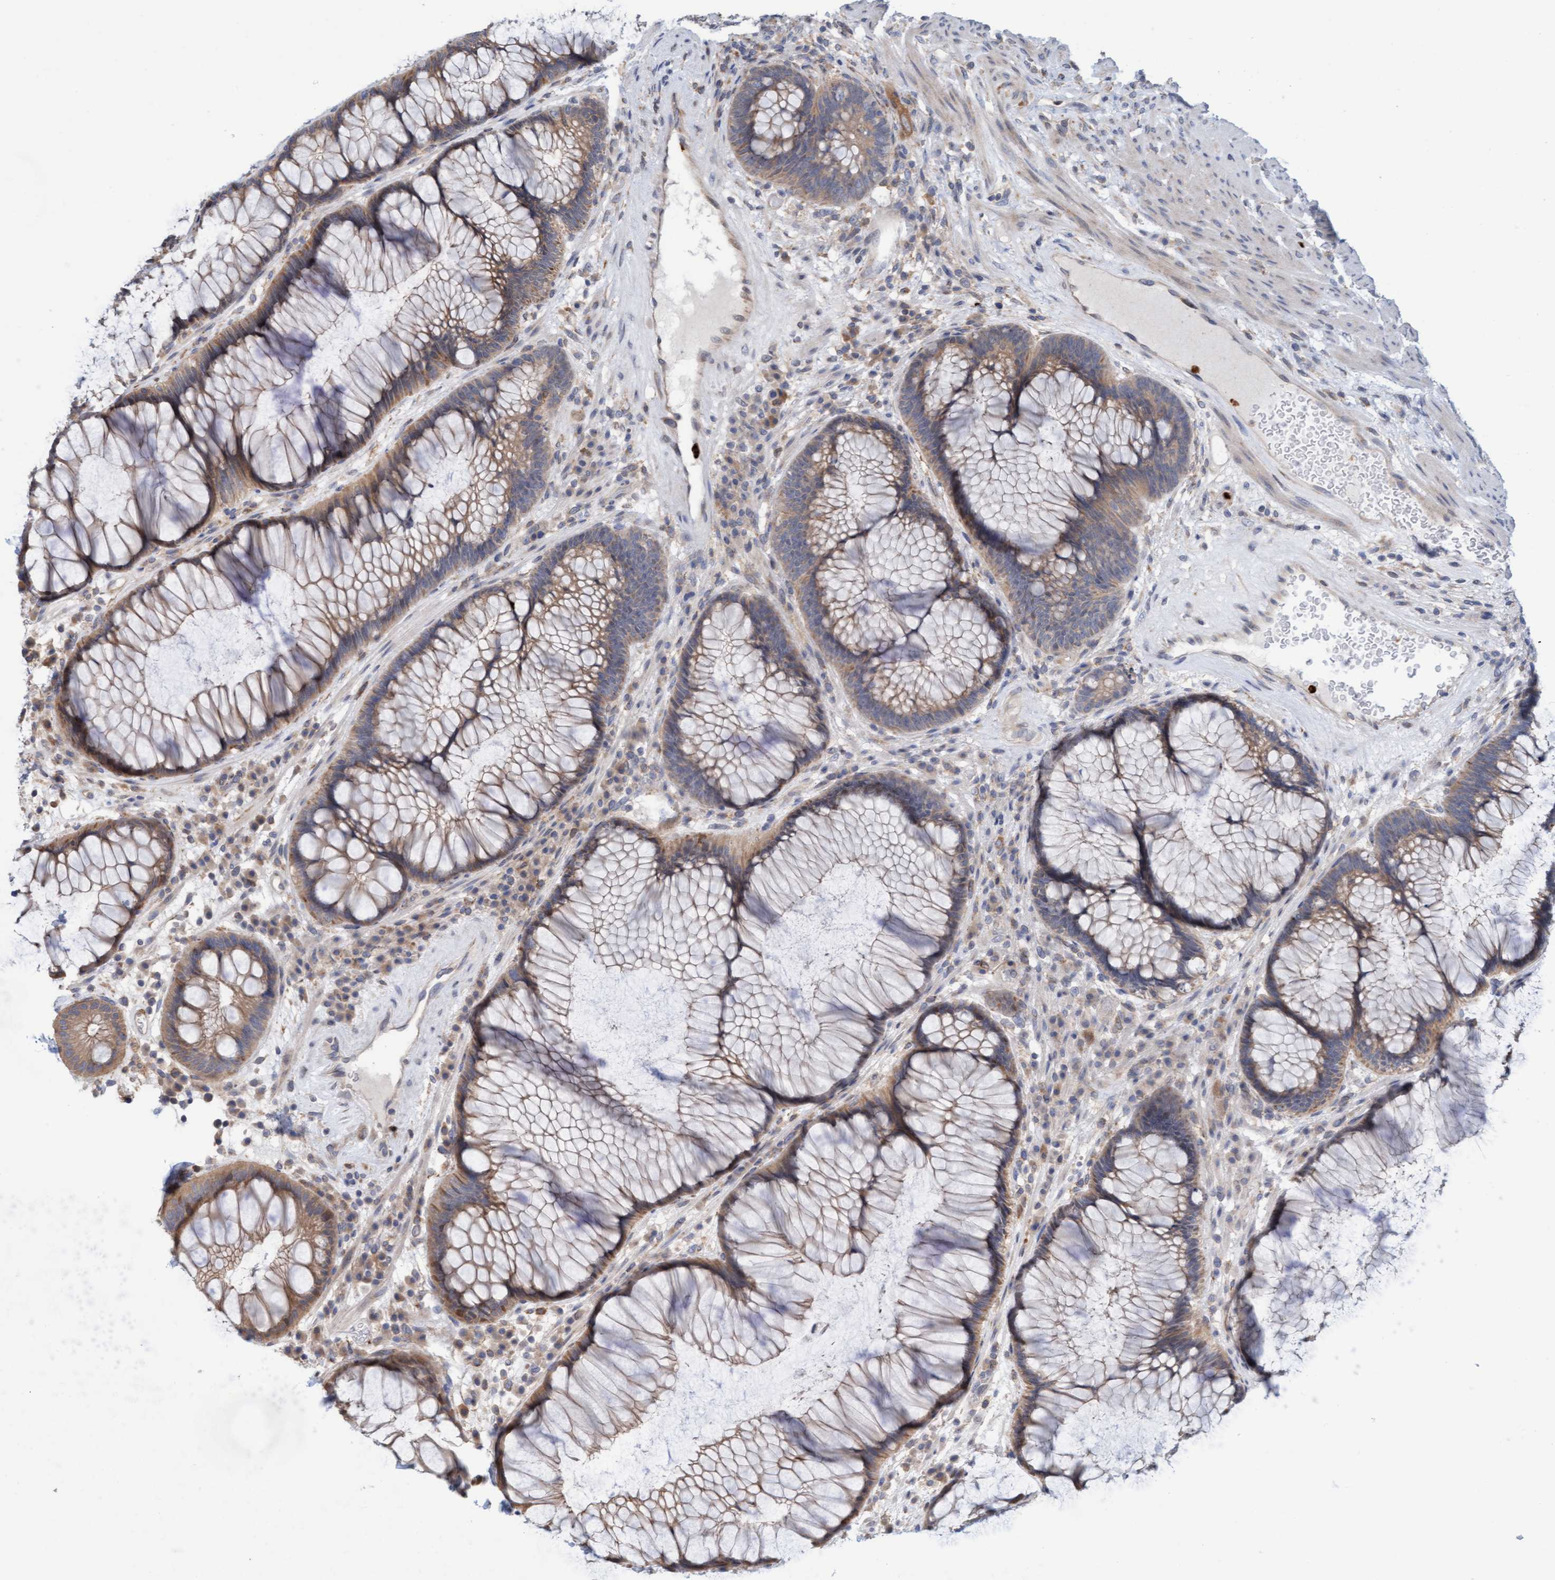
{"staining": {"intensity": "moderate", "quantity": ">75%", "location": "cytoplasmic/membranous"}, "tissue": "rectum", "cell_type": "Glandular cells", "image_type": "normal", "snomed": [{"axis": "morphology", "description": "Normal tissue, NOS"}, {"axis": "topography", "description": "Rectum"}], "caption": "Rectum was stained to show a protein in brown. There is medium levels of moderate cytoplasmic/membranous expression in approximately >75% of glandular cells.", "gene": "MMP8", "patient": {"sex": "male", "age": 51}}